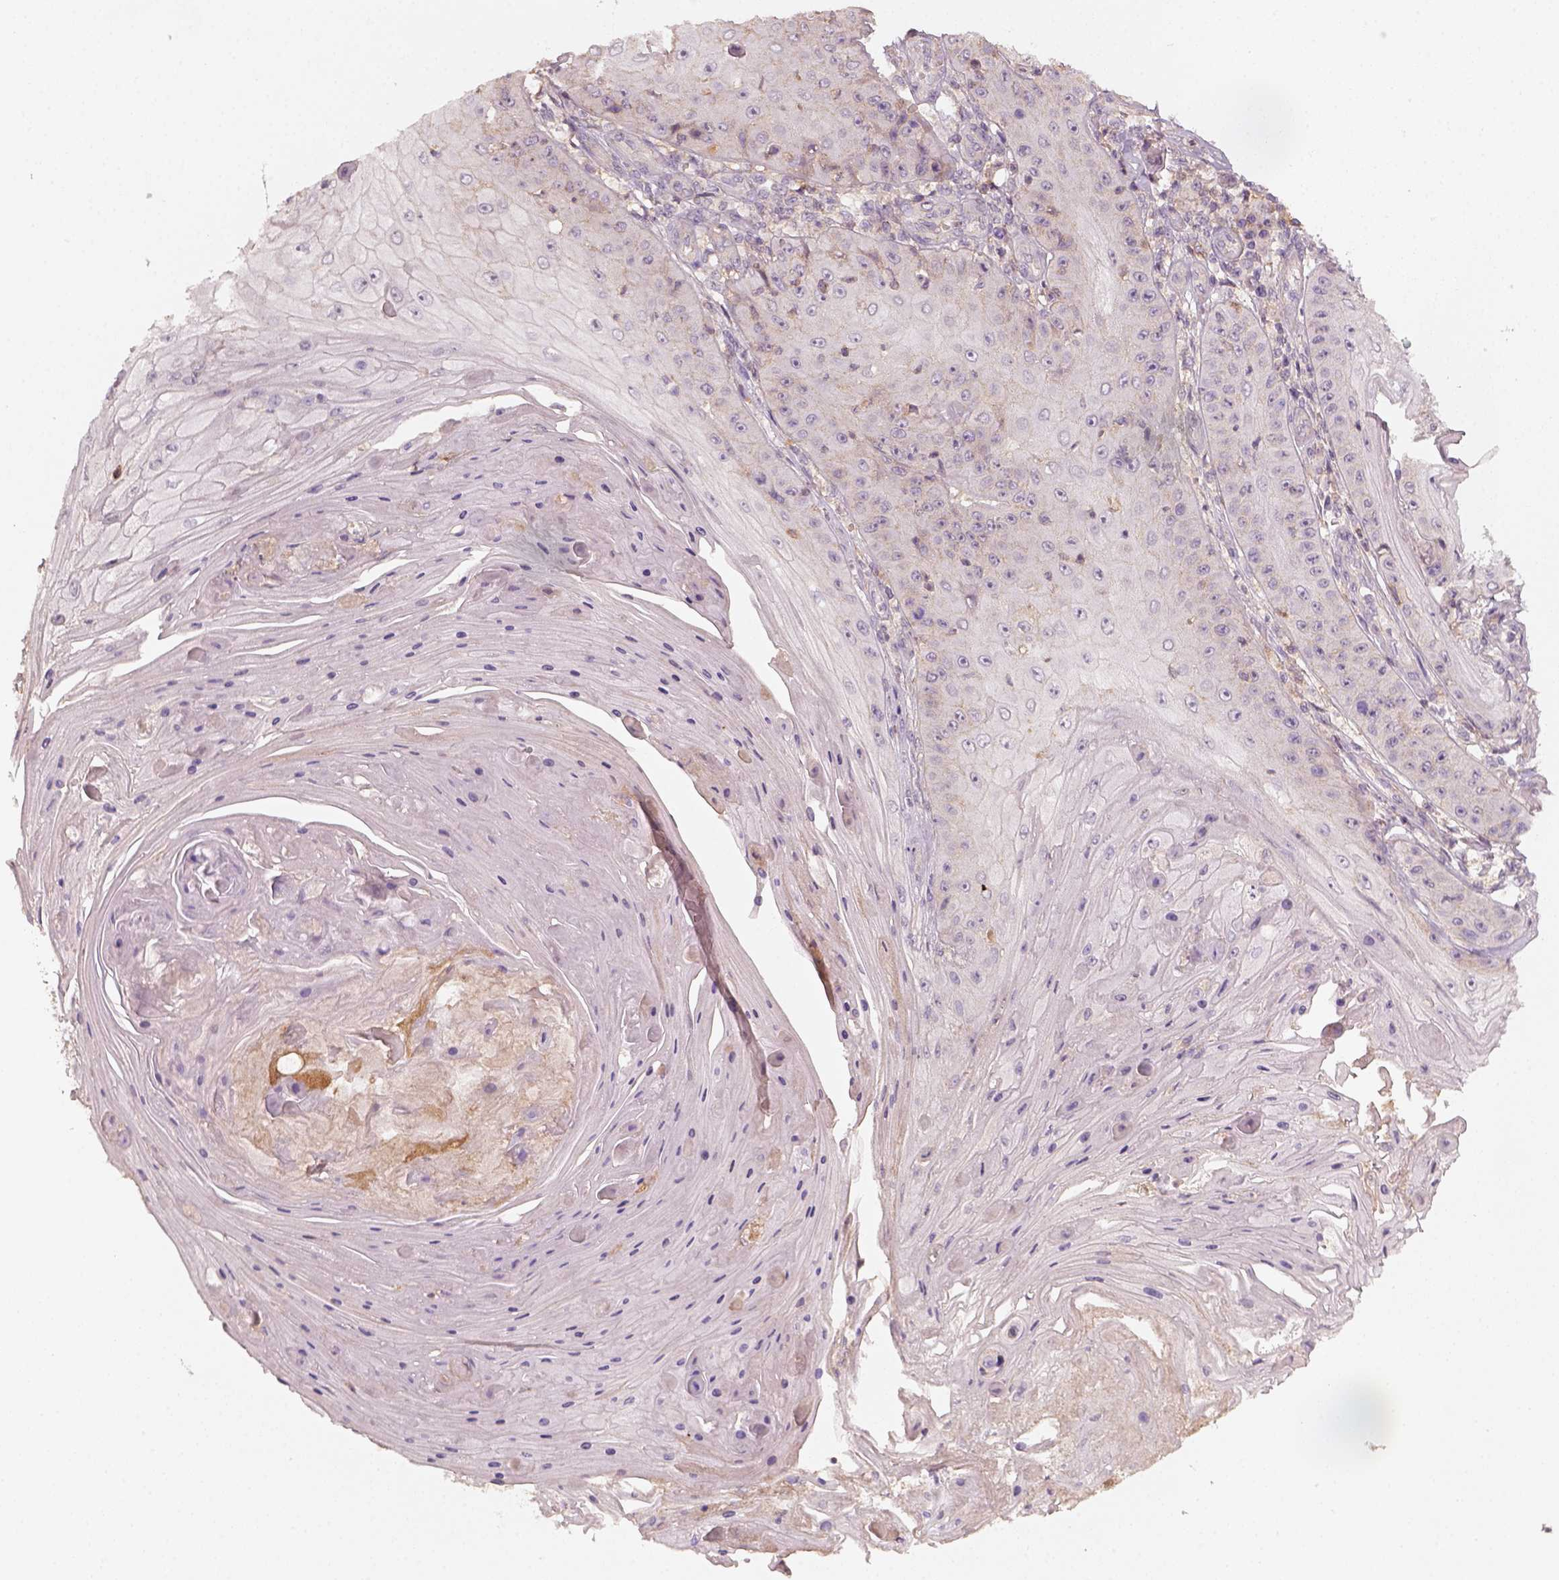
{"staining": {"intensity": "weak", "quantity": "<25%", "location": "cytoplasmic/membranous"}, "tissue": "skin cancer", "cell_type": "Tumor cells", "image_type": "cancer", "snomed": [{"axis": "morphology", "description": "Squamous cell carcinoma, NOS"}, {"axis": "topography", "description": "Skin"}], "caption": "Immunohistochemistry (IHC) micrograph of neoplastic tissue: human skin squamous cell carcinoma stained with DAB displays no significant protein expression in tumor cells. (DAB immunohistochemistry (IHC), high magnification).", "gene": "AQP9", "patient": {"sex": "male", "age": 70}}